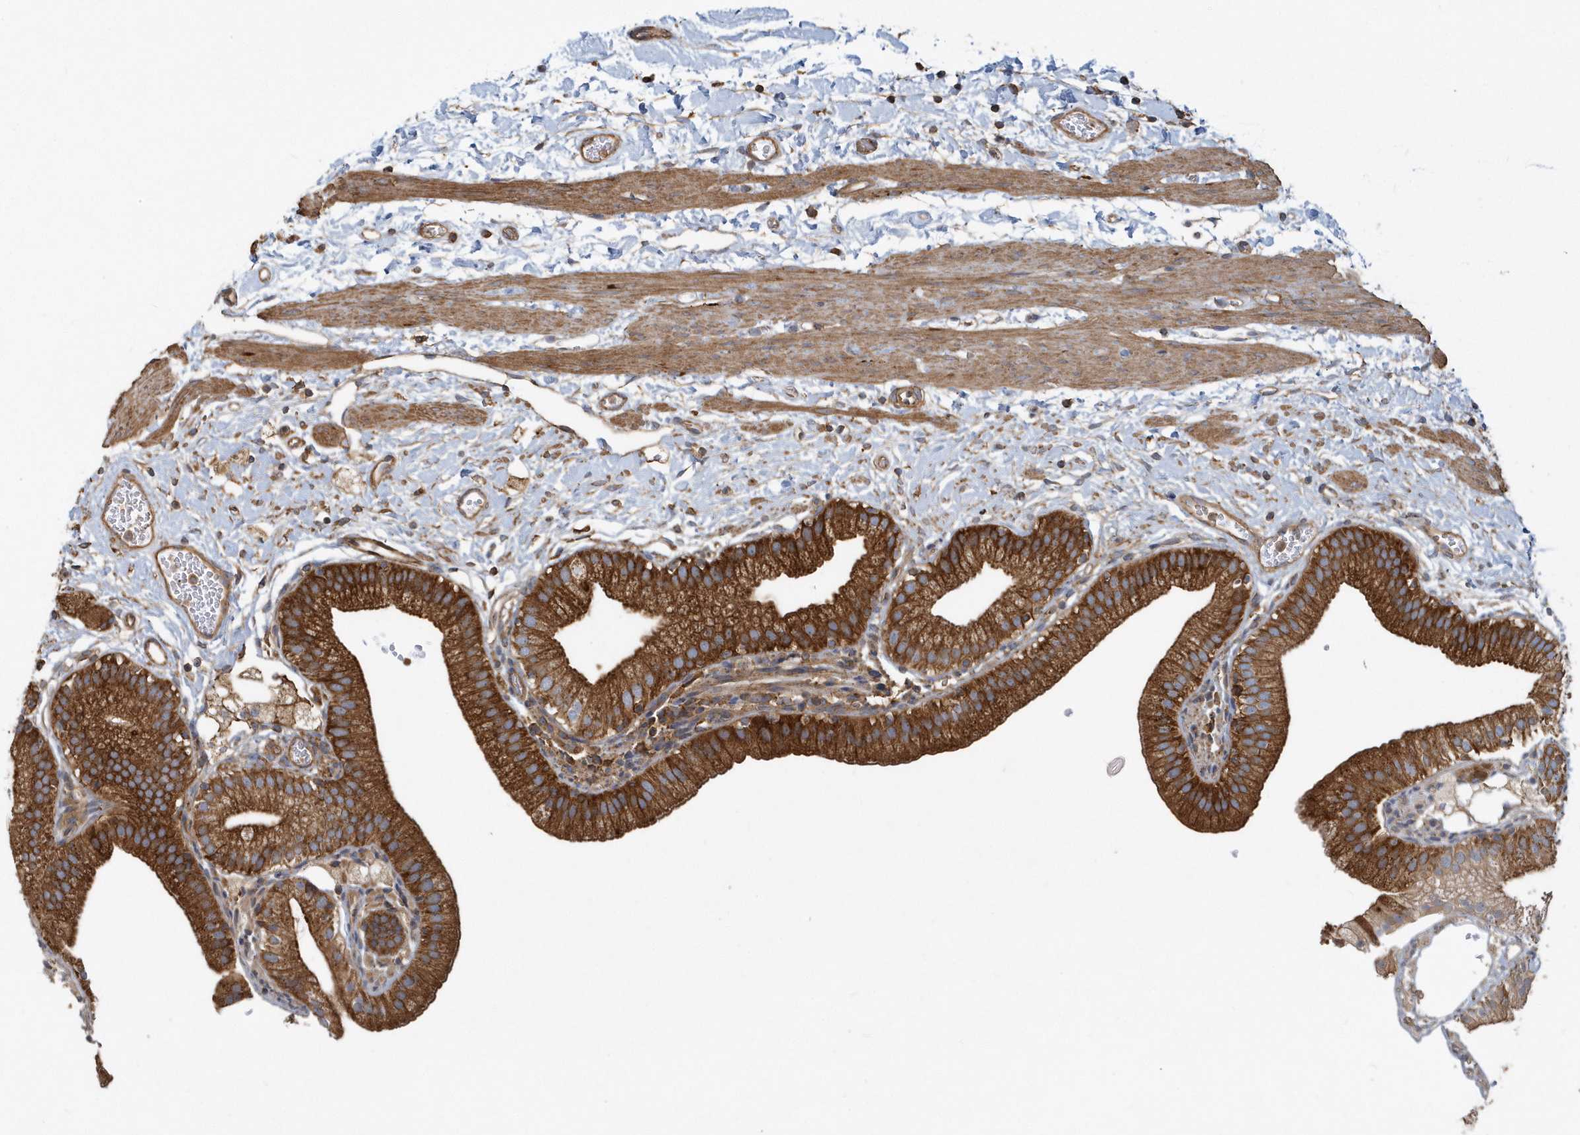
{"staining": {"intensity": "strong", "quantity": ">75%", "location": "cytoplasmic/membranous"}, "tissue": "gallbladder", "cell_type": "Glandular cells", "image_type": "normal", "snomed": [{"axis": "morphology", "description": "Normal tissue, NOS"}, {"axis": "topography", "description": "Gallbladder"}], "caption": "Protein staining by IHC shows strong cytoplasmic/membranous staining in approximately >75% of glandular cells in benign gallbladder.", "gene": "TRAIP", "patient": {"sex": "male", "age": 55}}